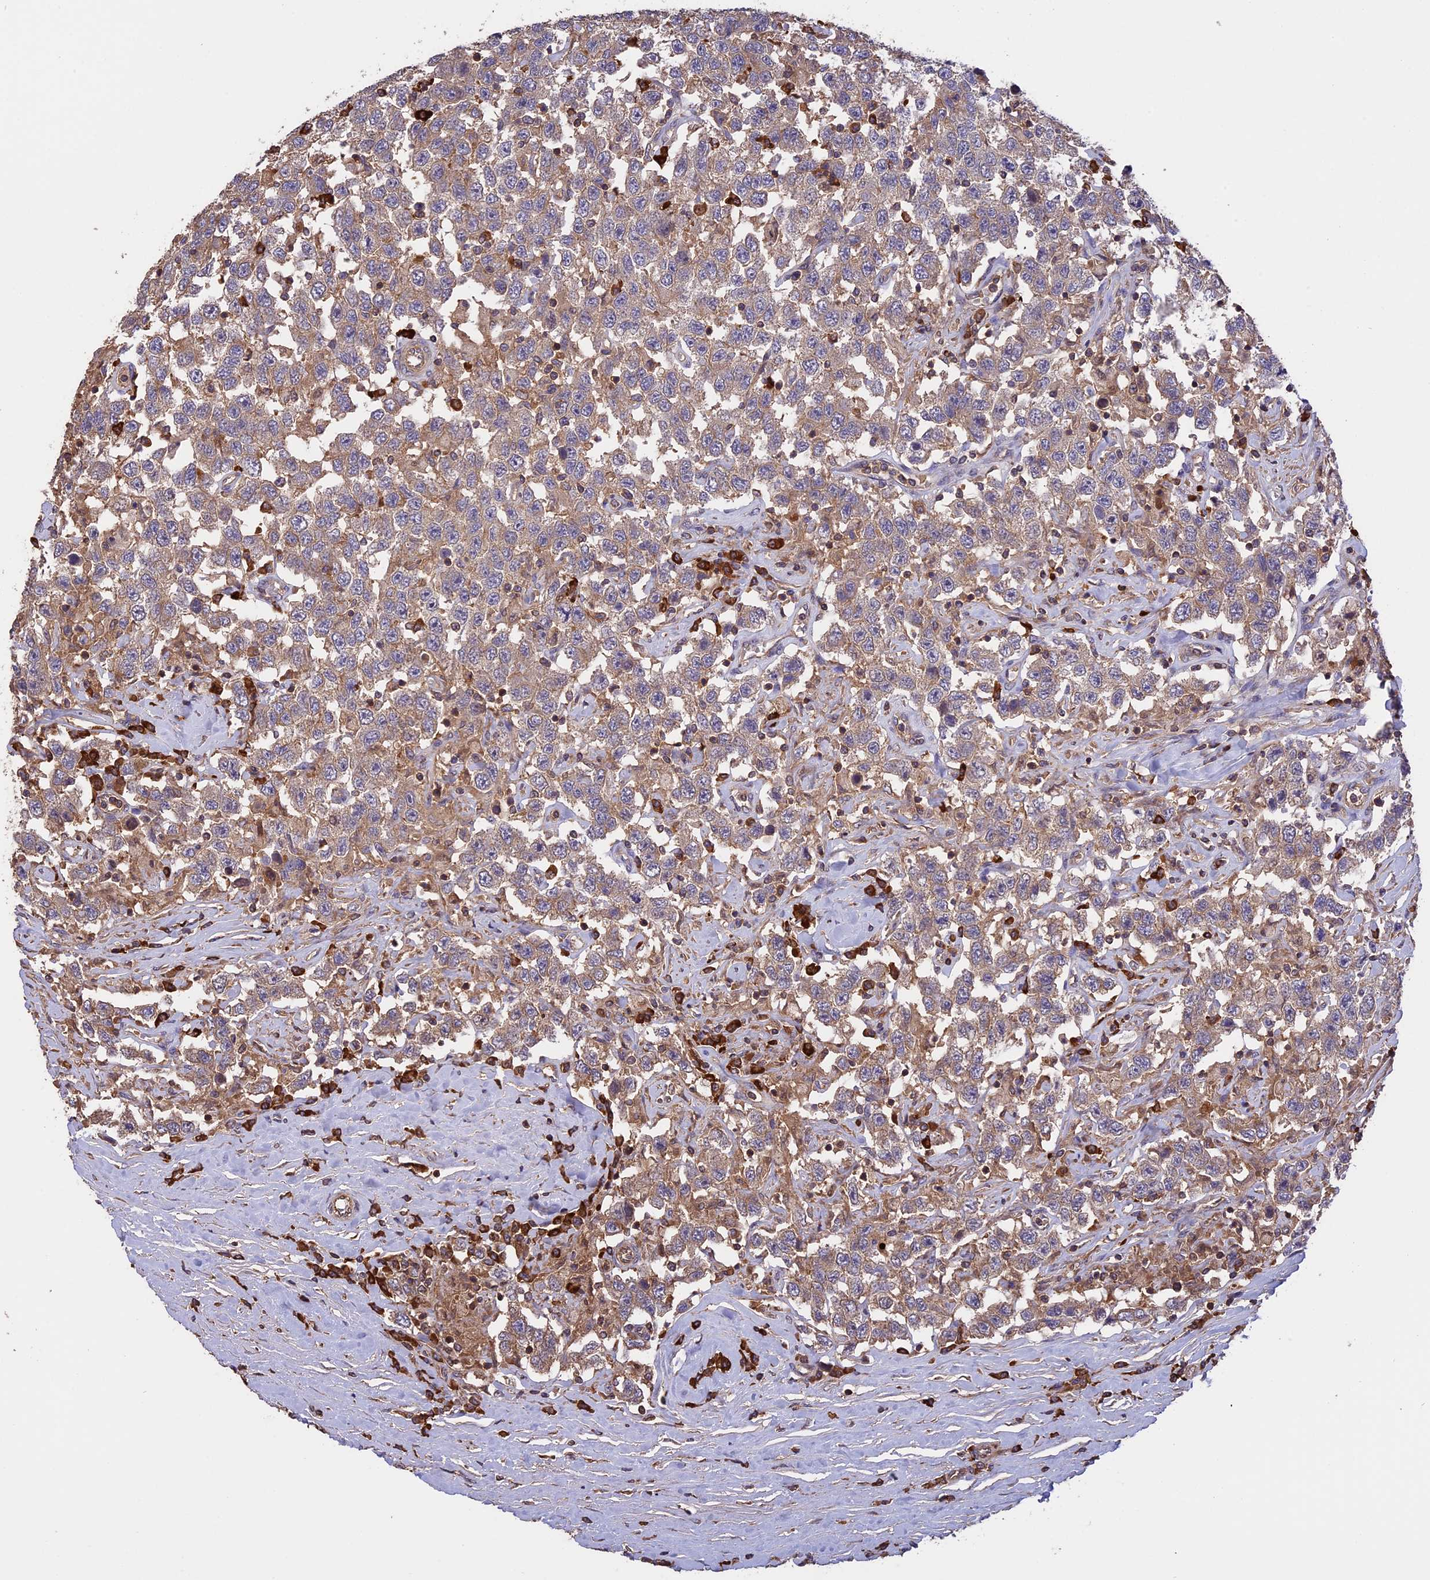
{"staining": {"intensity": "weak", "quantity": "25%-75%", "location": "cytoplasmic/membranous"}, "tissue": "testis cancer", "cell_type": "Tumor cells", "image_type": "cancer", "snomed": [{"axis": "morphology", "description": "Seminoma, NOS"}, {"axis": "topography", "description": "Testis"}], "caption": "Immunohistochemistry (IHC) histopathology image of neoplastic tissue: human seminoma (testis) stained using immunohistochemistry (IHC) exhibits low levels of weak protein expression localized specifically in the cytoplasmic/membranous of tumor cells, appearing as a cytoplasmic/membranous brown color.", "gene": "GAS8", "patient": {"sex": "male", "age": 41}}